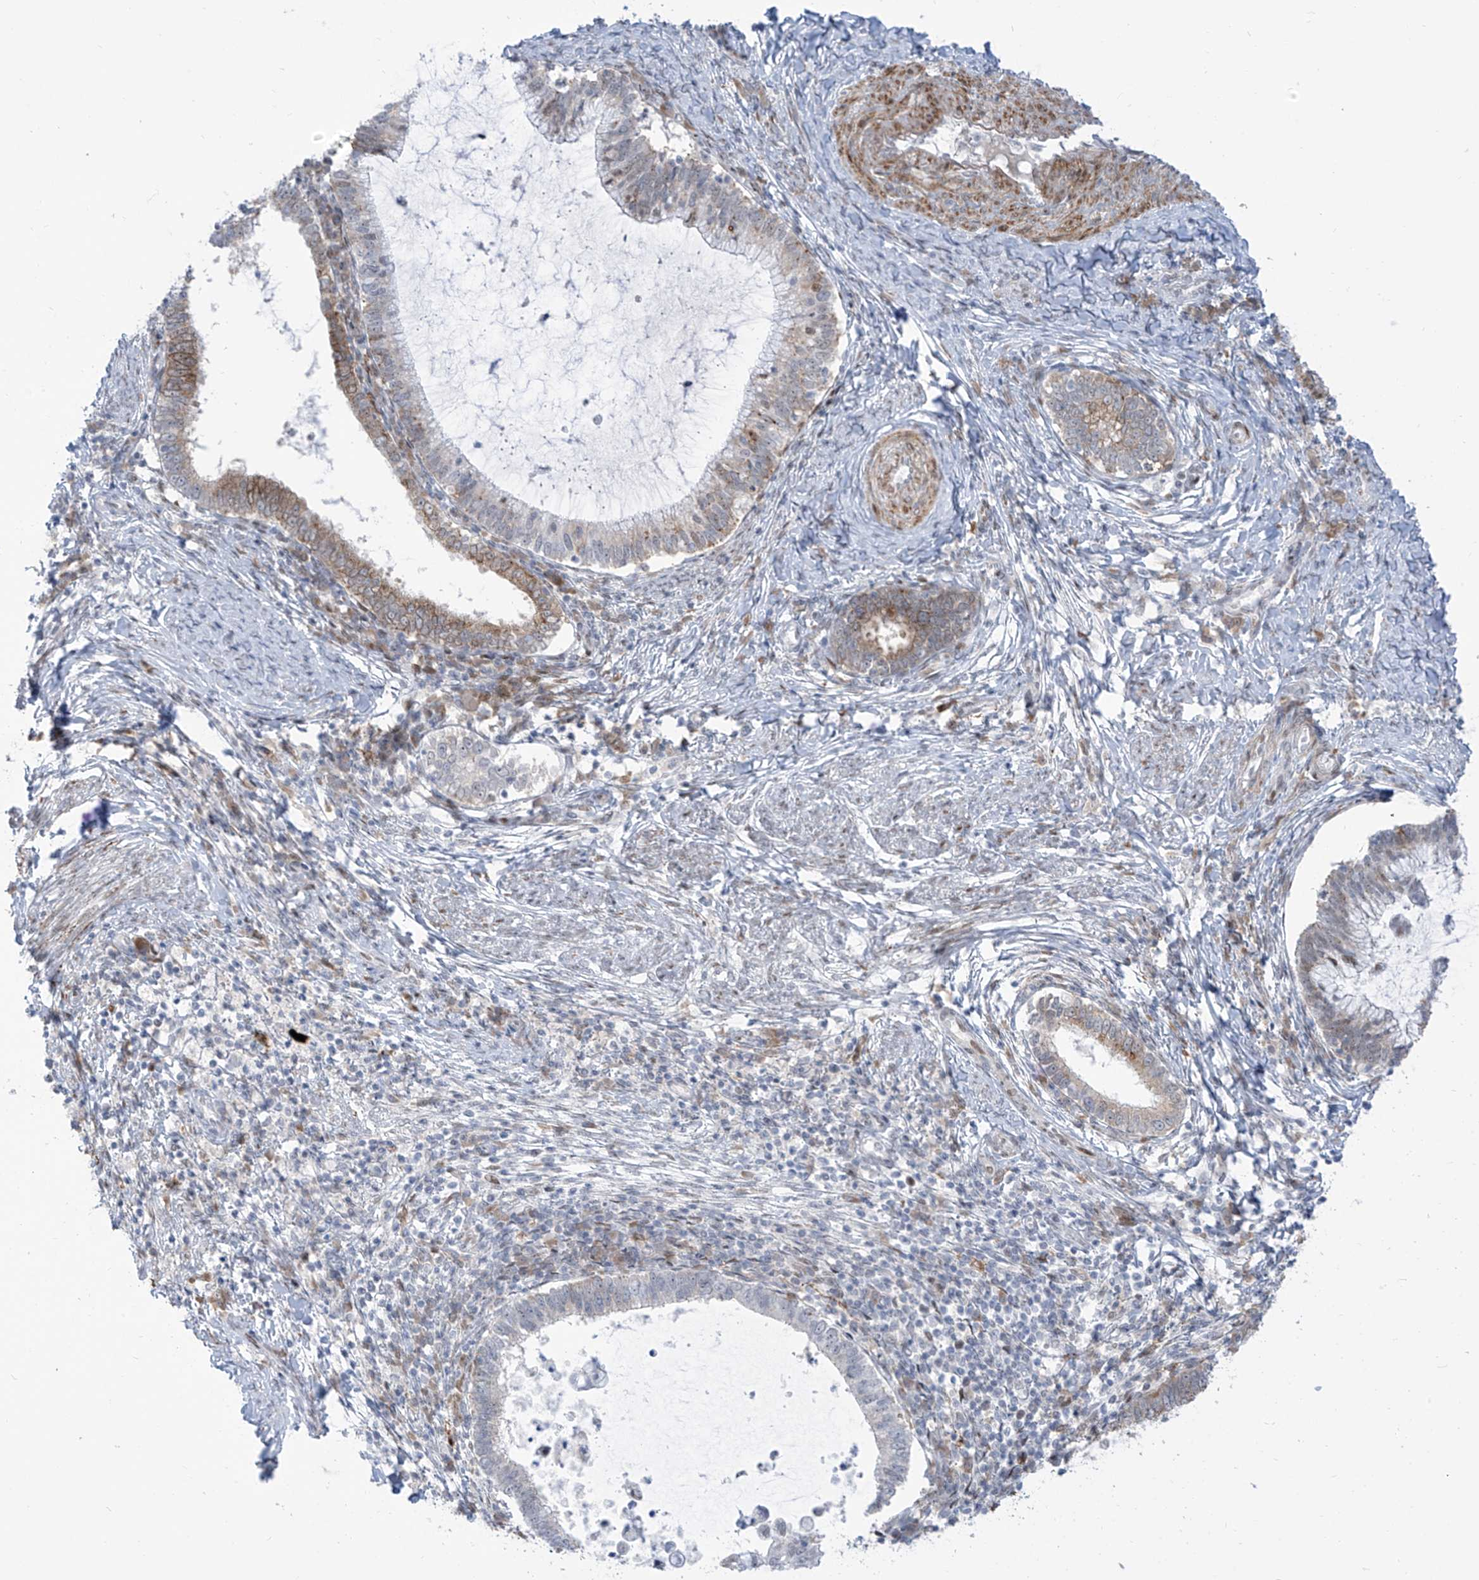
{"staining": {"intensity": "weak", "quantity": "25%-75%", "location": "cytoplasmic/membranous"}, "tissue": "cervical cancer", "cell_type": "Tumor cells", "image_type": "cancer", "snomed": [{"axis": "morphology", "description": "Adenocarcinoma, NOS"}, {"axis": "topography", "description": "Cervix"}], "caption": "Immunohistochemistry (IHC) of cervical adenocarcinoma exhibits low levels of weak cytoplasmic/membranous staining in approximately 25%-75% of tumor cells.", "gene": "LIN9", "patient": {"sex": "female", "age": 36}}